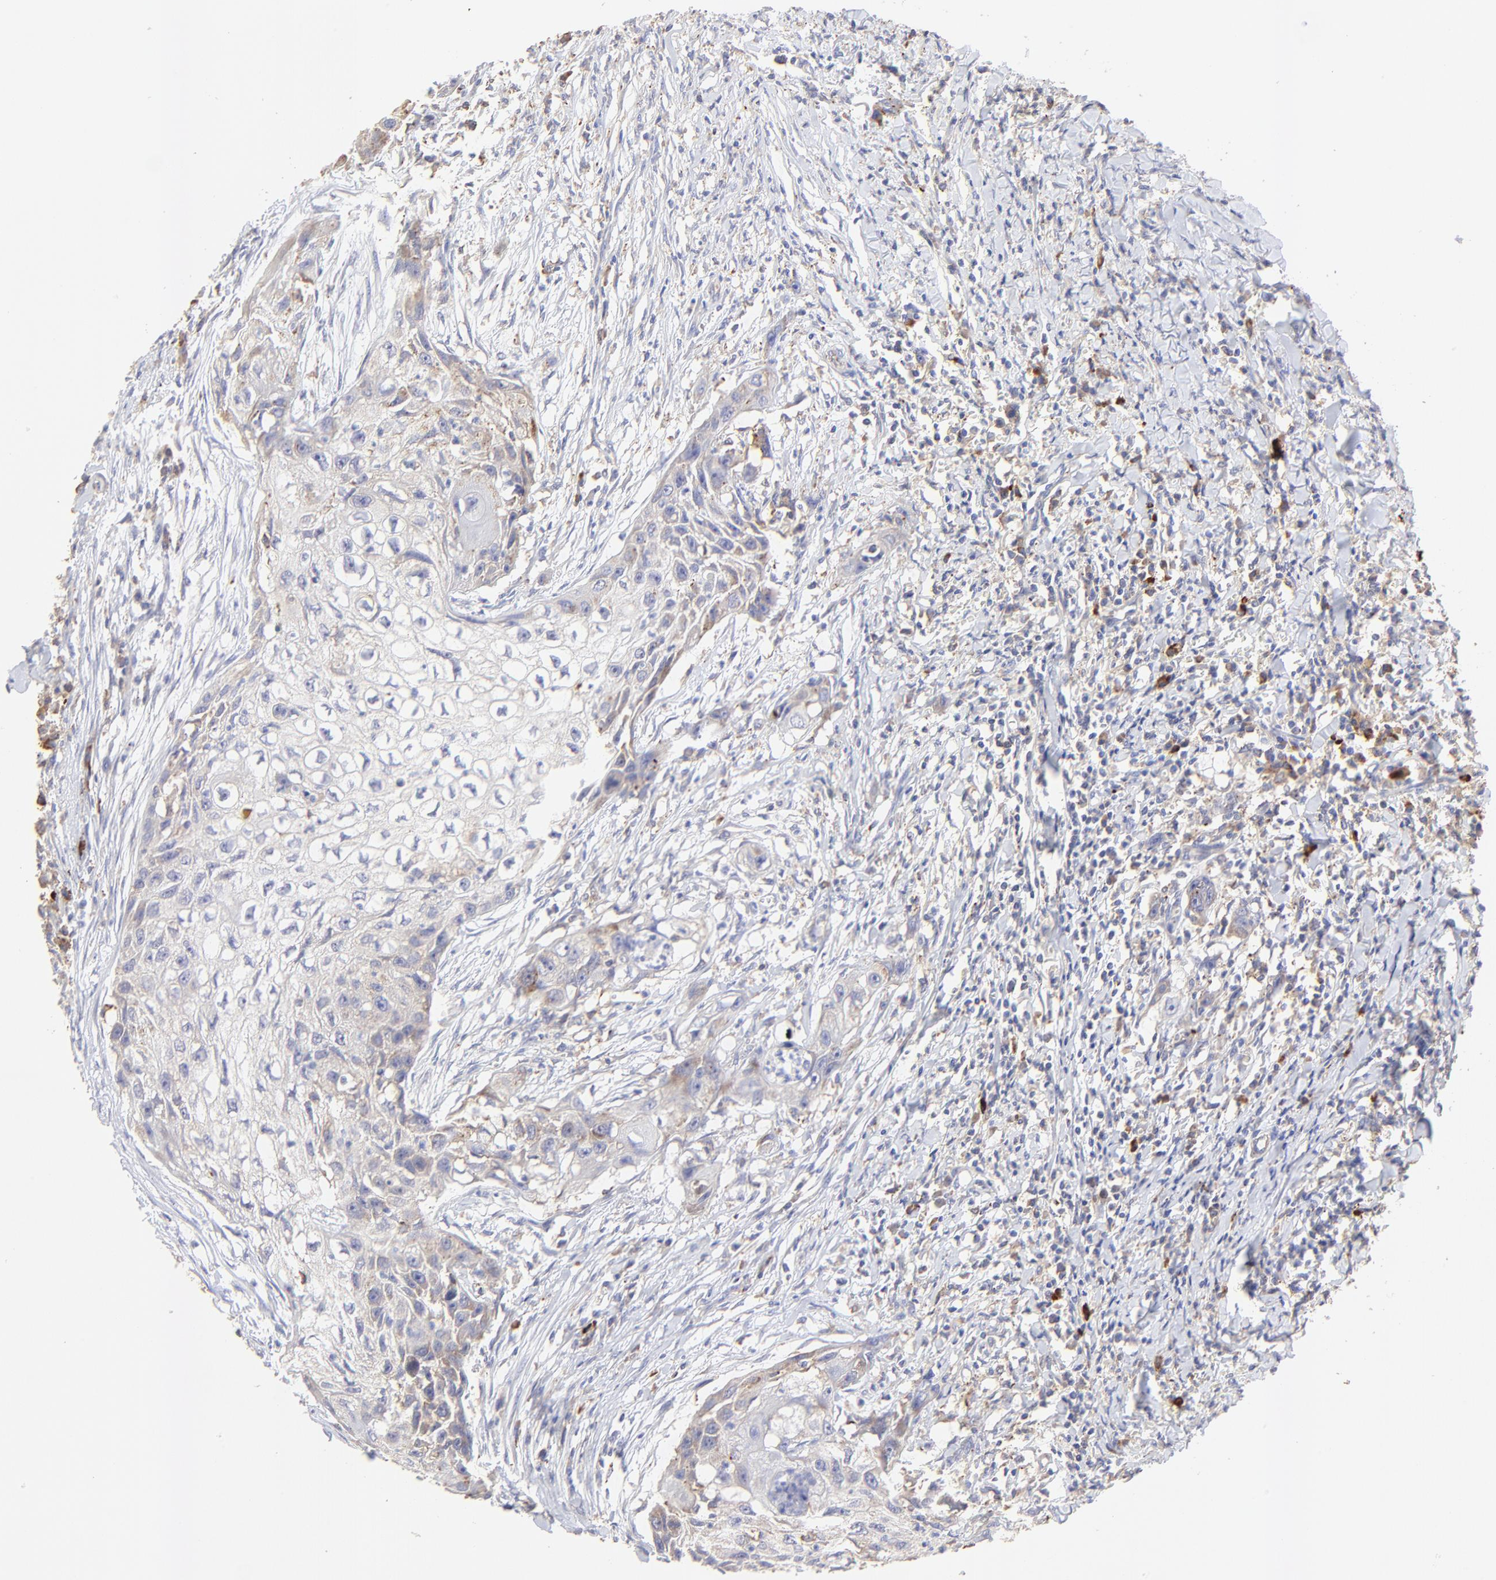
{"staining": {"intensity": "weak", "quantity": "25%-75%", "location": "cytoplasmic/membranous"}, "tissue": "head and neck cancer", "cell_type": "Tumor cells", "image_type": "cancer", "snomed": [{"axis": "morphology", "description": "Squamous cell carcinoma, NOS"}, {"axis": "topography", "description": "Head-Neck"}], "caption": "High-power microscopy captured an immunohistochemistry photomicrograph of squamous cell carcinoma (head and neck), revealing weak cytoplasmic/membranous staining in about 25%-75% of tumor cells. Using DAB (3,3'-diaminobenzidine) (brown) and hematoxylin (blue) stains, captured at high magnification using brightfield microscopy.", "gene": "LHFPL1", "patient": {"sex": "male", "age": 64}}